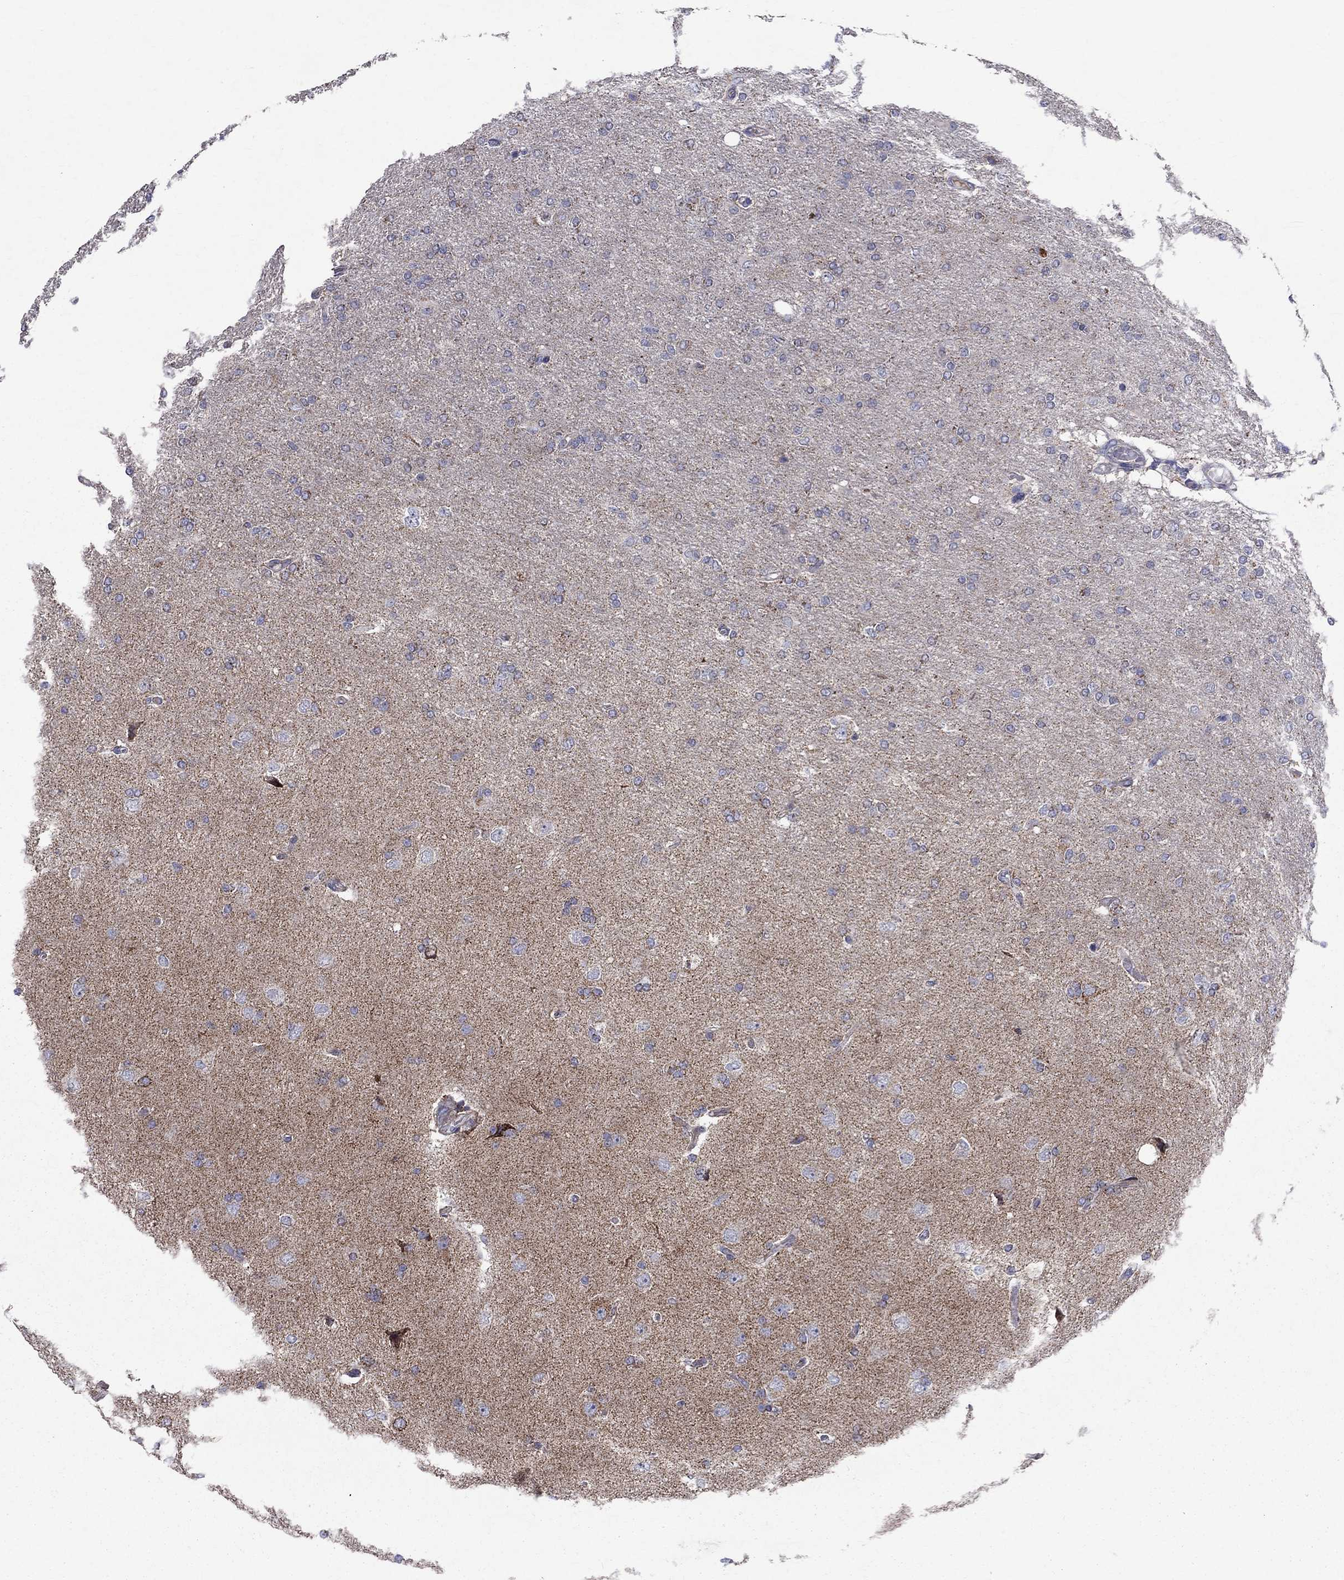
{"staining": {"intensity": "negative", "quantity": "none", "location": "none"}, "tissue": "glioma", "cell_type": "Tumor cells", "image_type": "cancer", "snomed": [{"axis": "morphology", "description": "Glioma, malignant, High grade"}, {"axis": "topography", "description": "Cerebral cortex"}], "caption": "Photomicrograph shows no protein expression in tumor cells of glioma tissue.", "gene": "SLC4A10", "patient": {"sex": "male", "age": 70}}